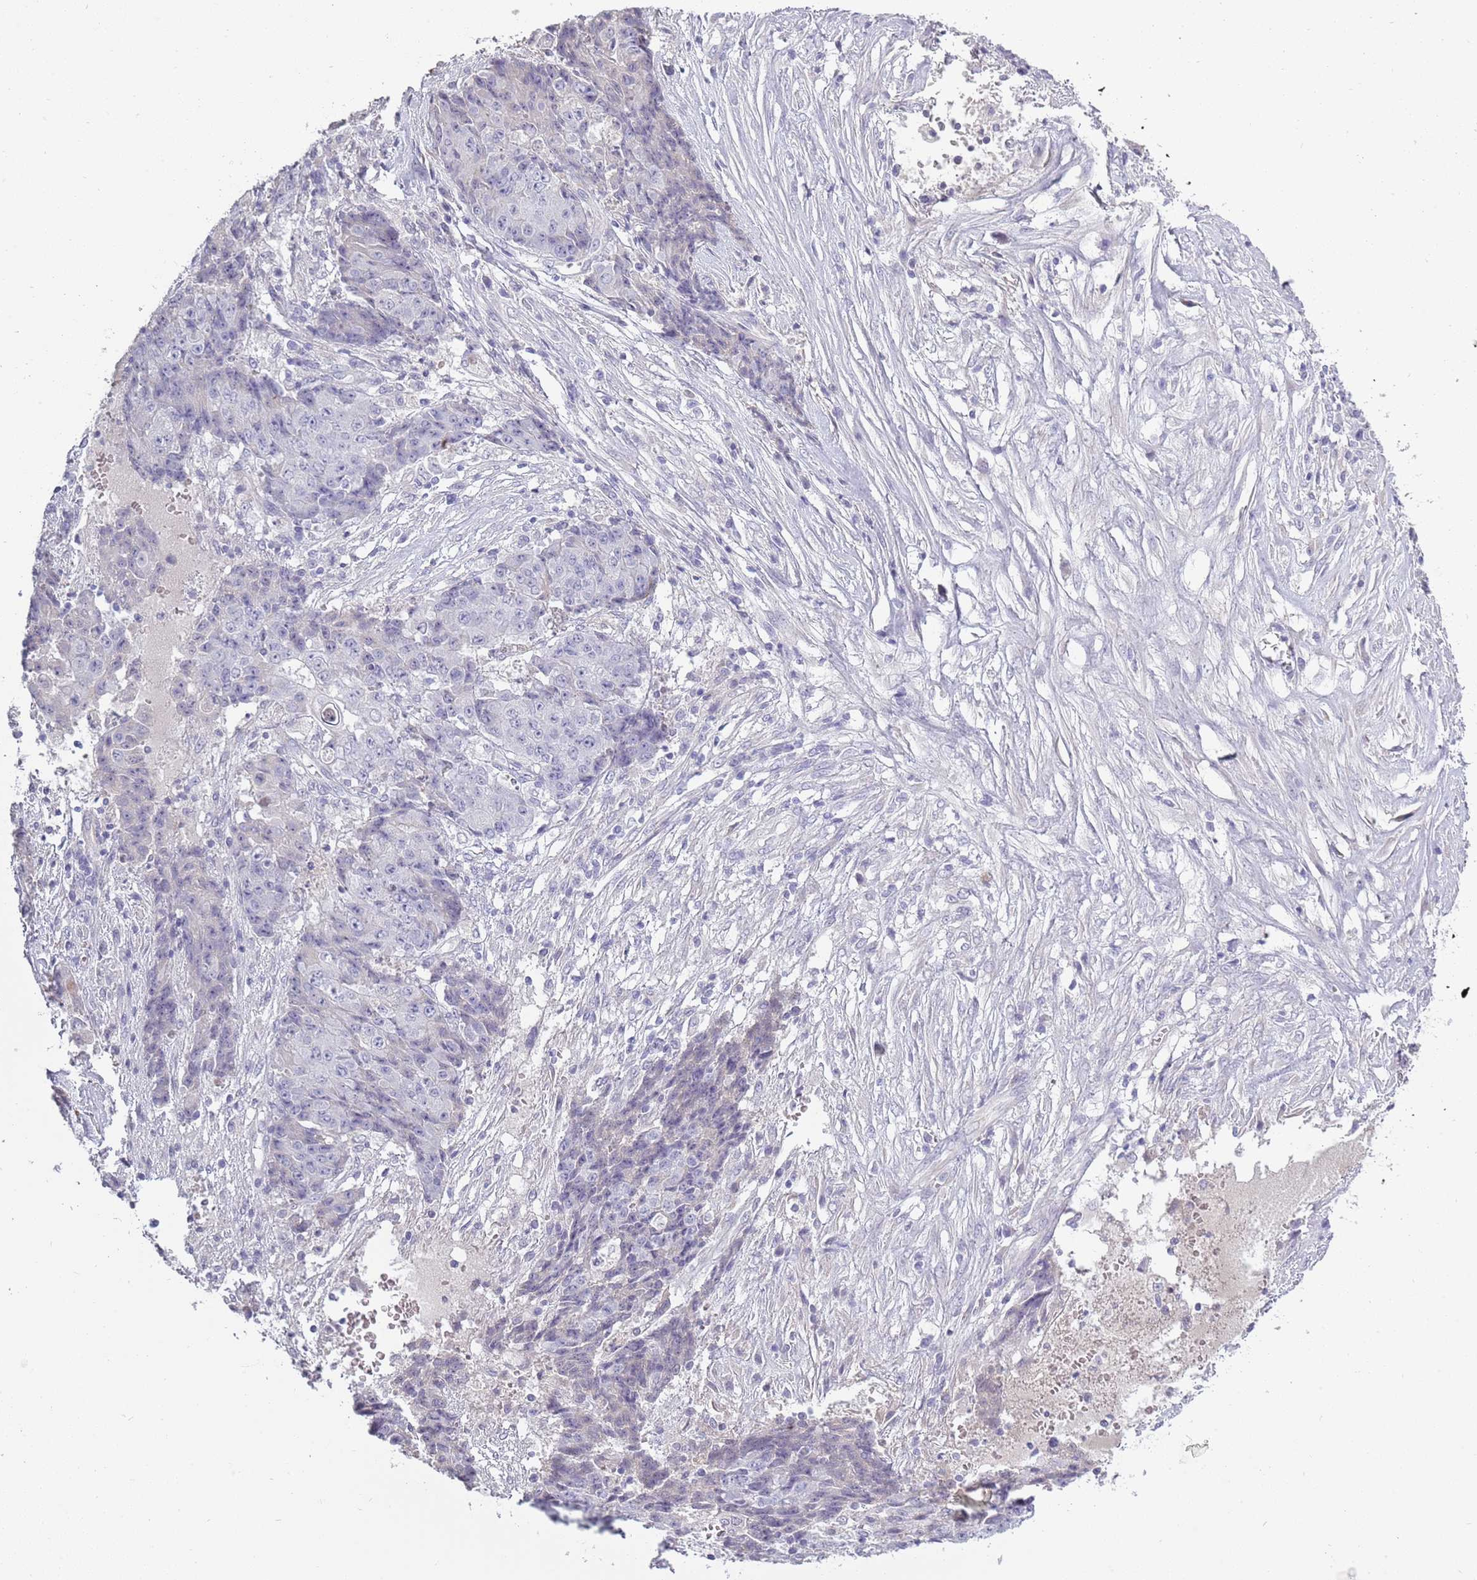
{"staining": {"intensity": "negative", "quantity": "none", "location": "none"}, "tissue": "ovarian cancer", "cell_type": "Tumor cells", "image_type": "cancer", "snomed": [{"axis": "morphology", "description": "Carcinoma, endometroid"}, {"axis": "topography", "description": "Ovary"}], "caption": "IHC of human ovarian cancer shows no staining in tumor cells.", "gene": "TNFRSF6B", "patient": {"sex": "female", "age": 42}}